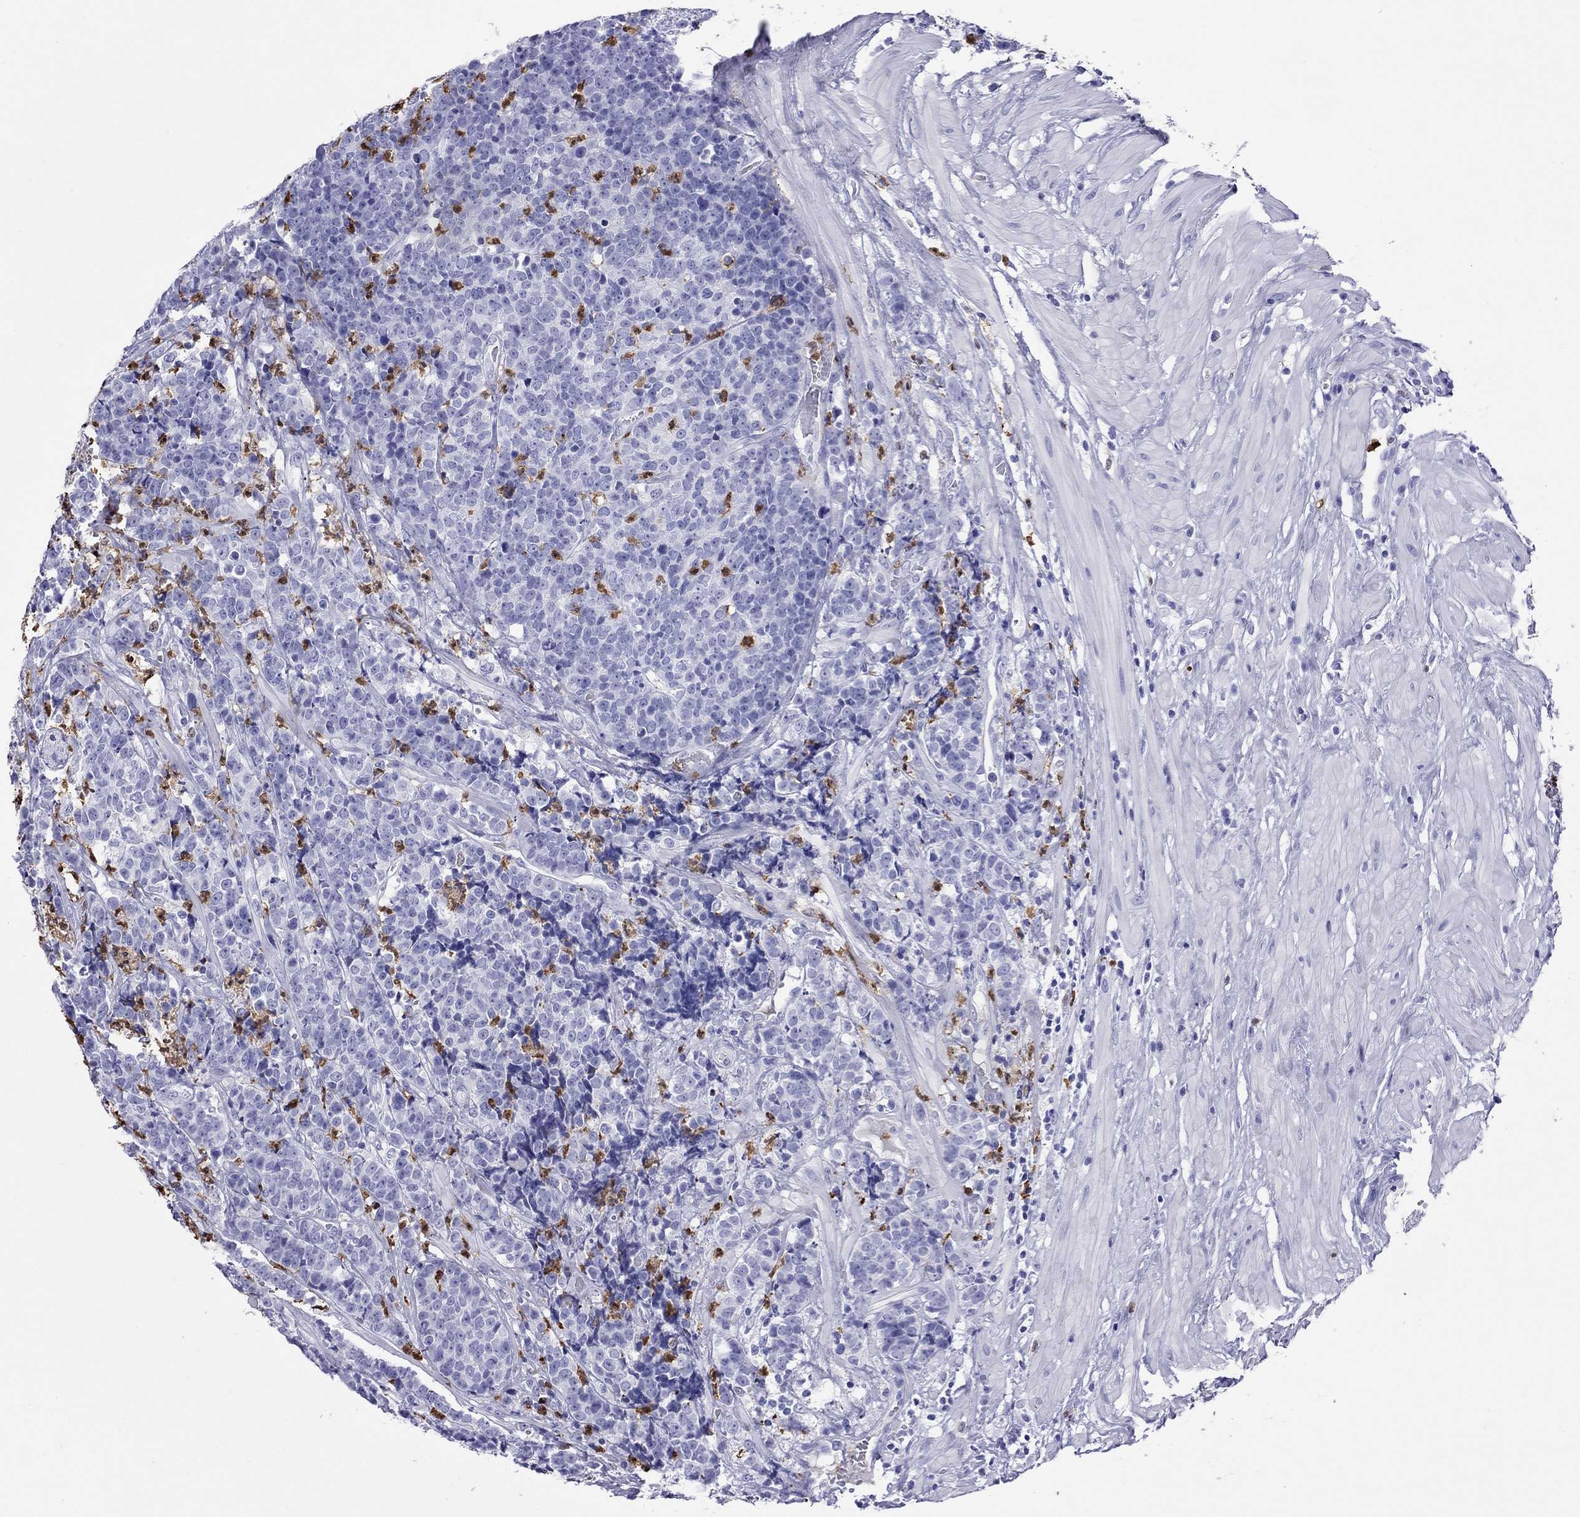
{"staining": {"intensity": "negative", "quantity": "none", "location": "none"}, "tissue": "prostate cancer", "cell_type": "Tumor cells", "image_type": "cancer", "snomed": [{"axis": "morphology", "description": "Adenocarcinoma, NOS"}, {"axis": "topography", "description": "Prostate"}], "caption": "Immunohistochemistry photomicrograph of neoplastic tissue: human prostate cancer (adenocarcinoma) stained with DAB demonstrates no significant protein positivity in tumor cells. The staining is performed using DAB (3,3'-diaminobenzidine) brown chromogen with nuclei counter-stained in using hematoxylin.", "gene": "SLAMF1", "patient": {"sex": "male", "age": 67}}